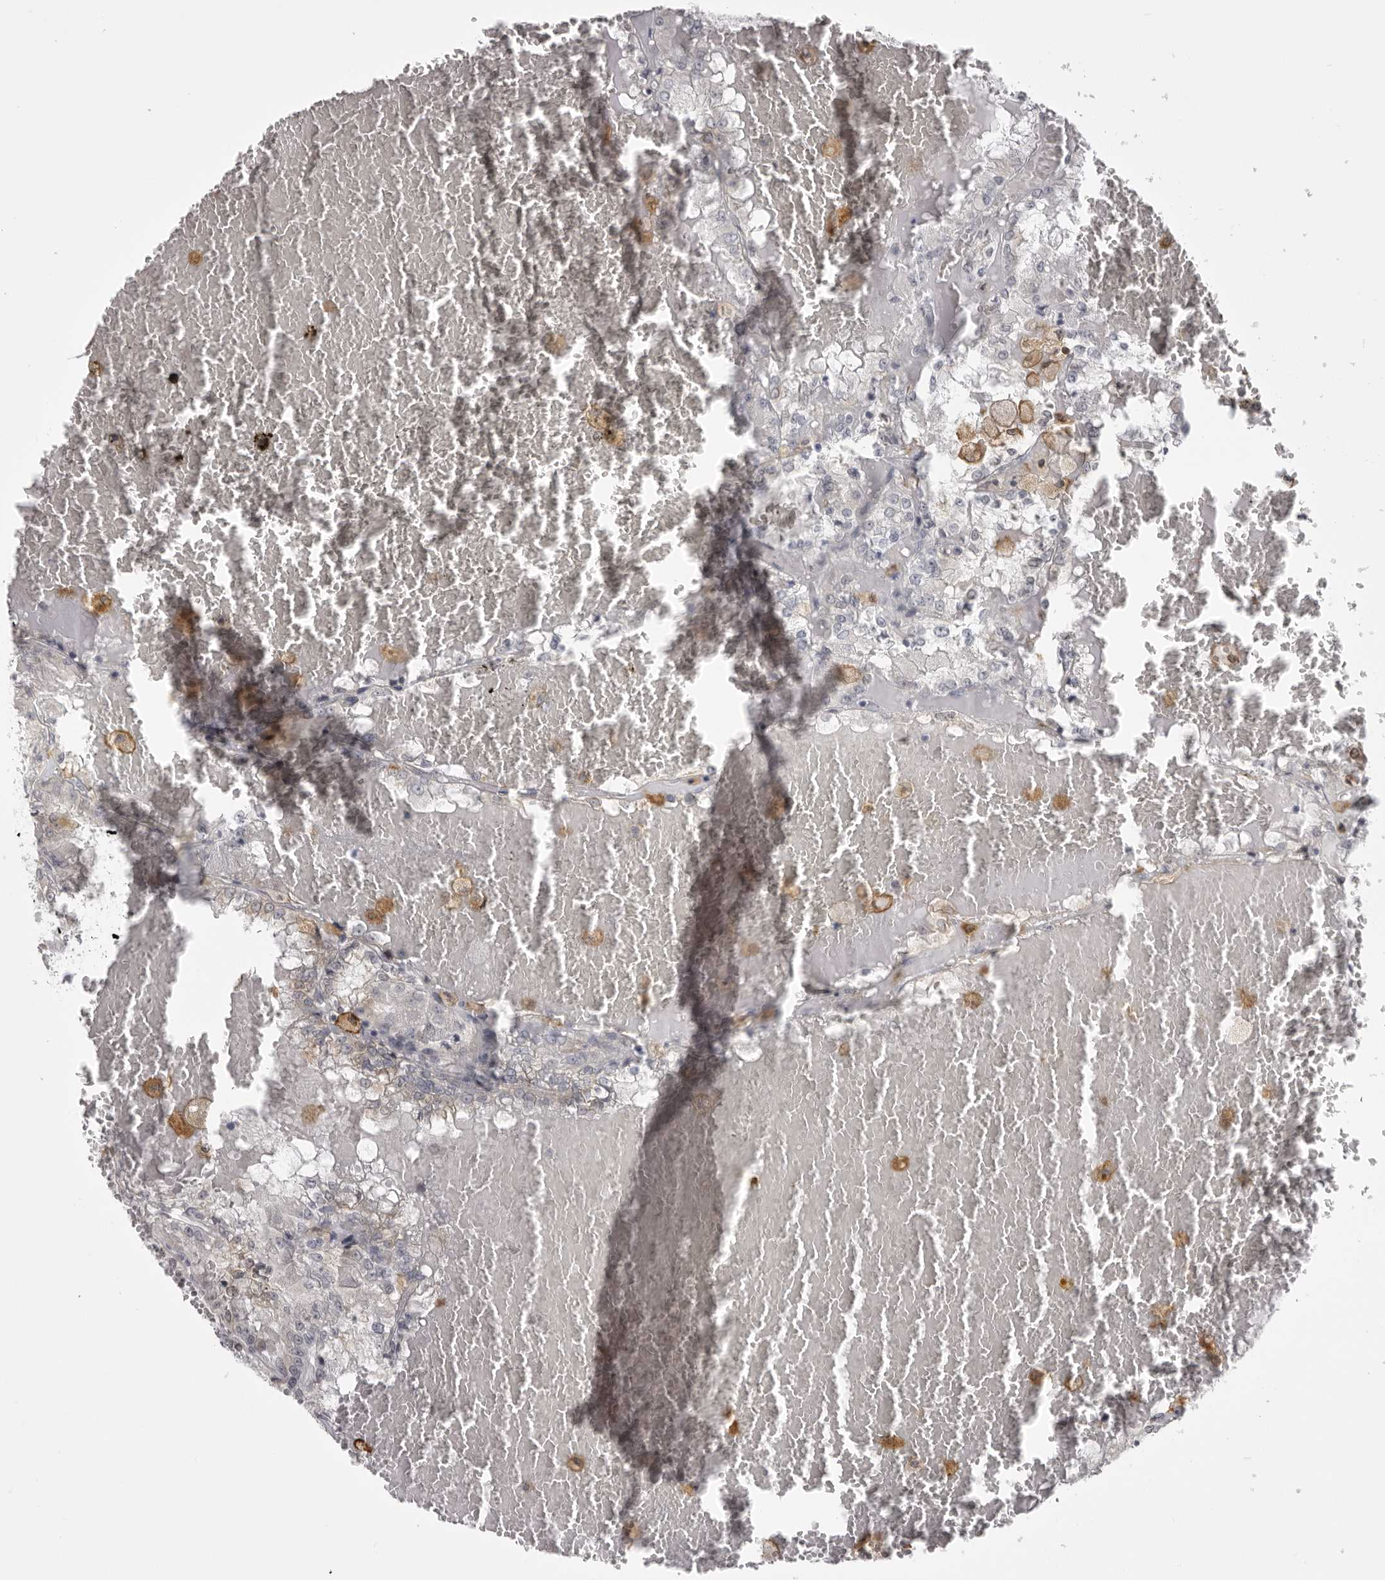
{"staining": {"intensity": "negative", "quantity": "none", "location": "none"}, "tissue": "renal cancer", "cell_type": "Tumor cells", "image_type": "cancer", "snomed": [{"axis": "morphology", "description": "Adenocarcinoma, NOS"}, {"axis": "topography", "description": "Kidney"}], "caption": "Immunohistochemical staining of renal adenocarcinoma reveals no significant staining in tumor cells.", "gene": "NCEH1", "patient": {"sex": "female", "age": 56}}